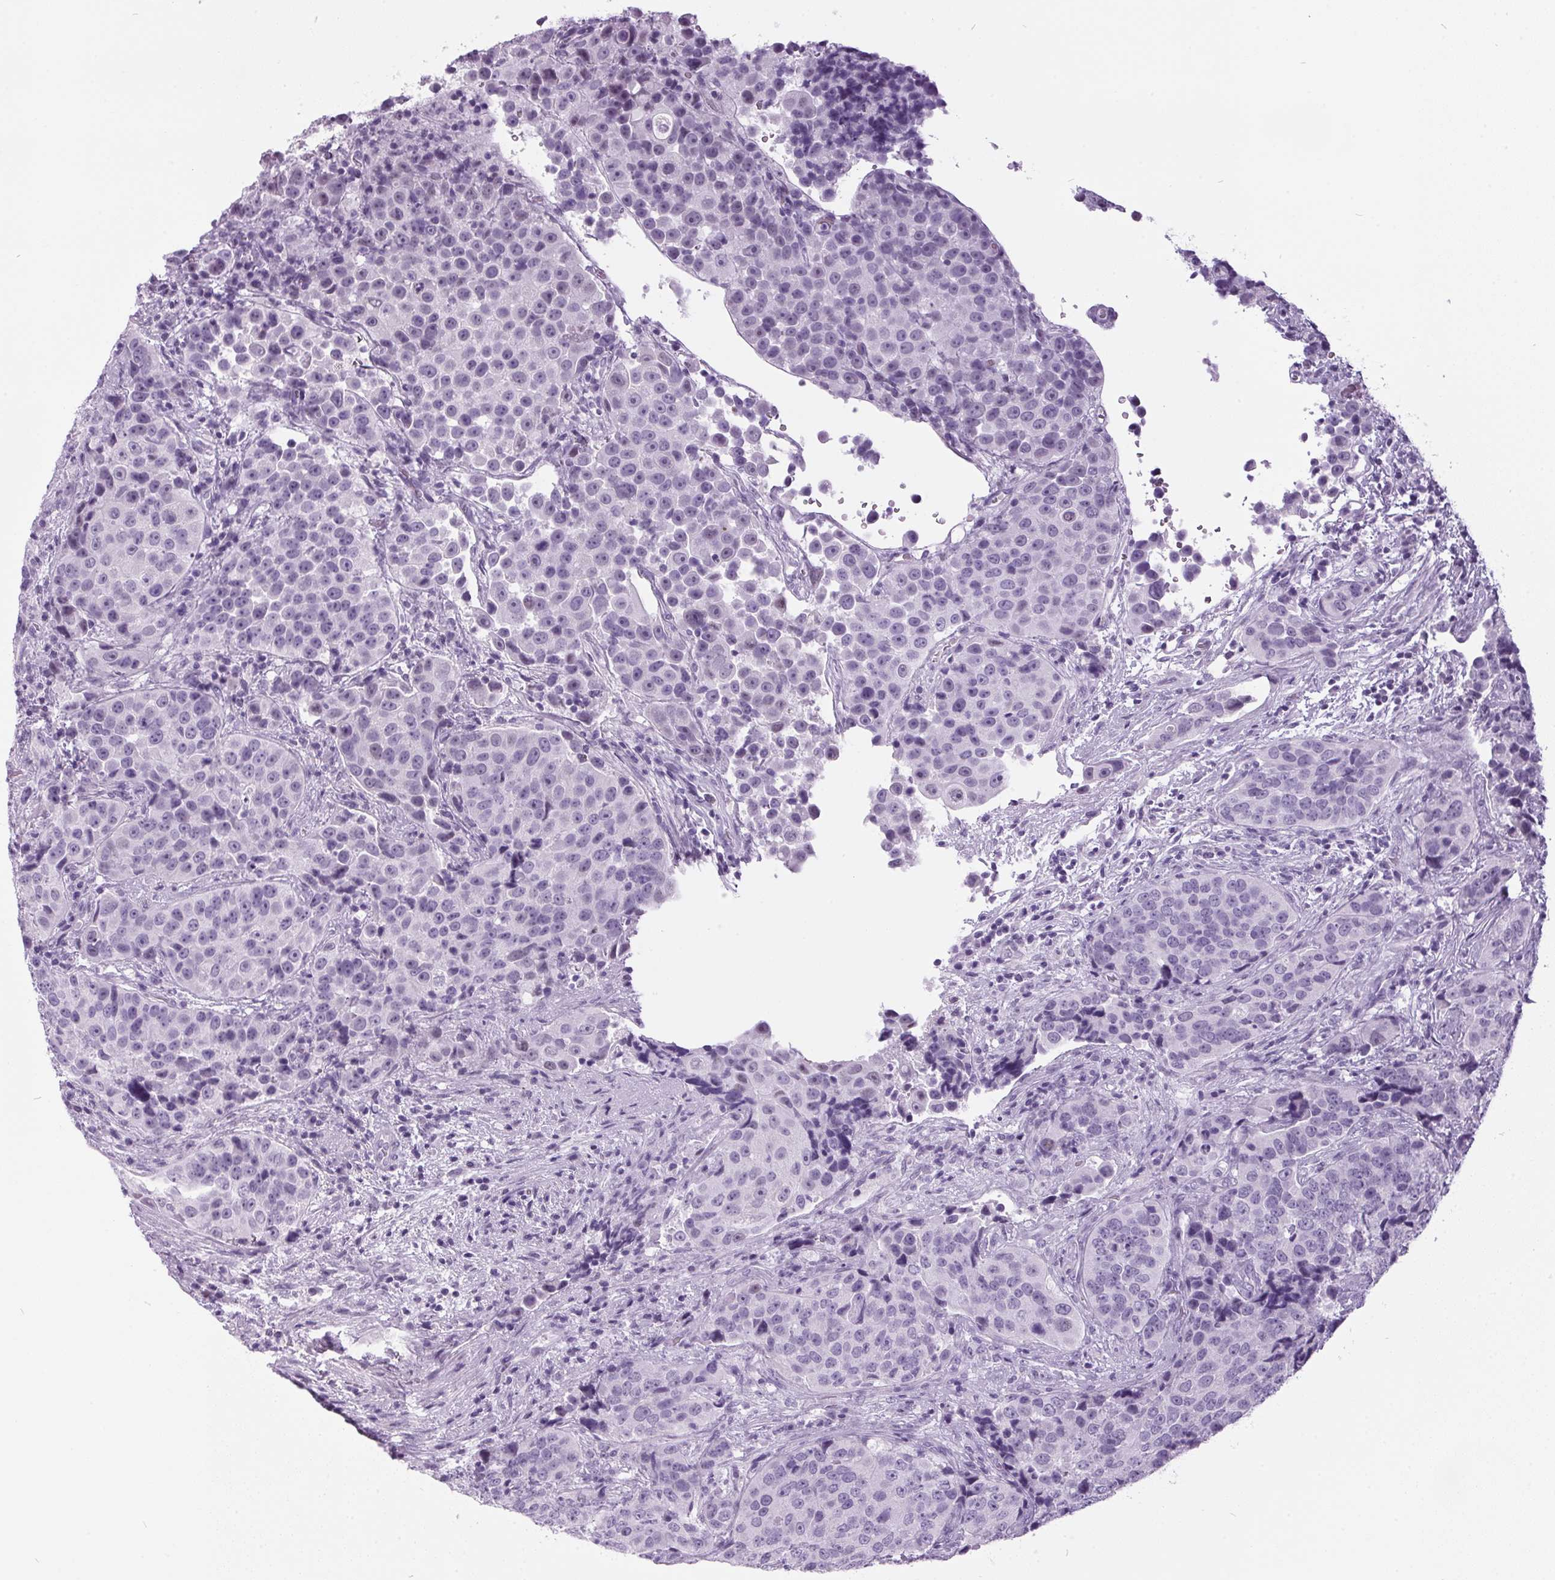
{"staining": {"intensity": "negative", "quantity": "none", "location": "none"}, "tissue": "urothelial cancer", "cell_type": "Tumor cells", "image_type": "cancer", "snomed": [{"axis": "morphology", "description": "Urothelial carcinoma, NOS"}, {"axis": "topography", "description": "Urinary bladder"}], "caption": "Immunohistochemistry (IHC) image of human transitional cell carcinoma stained for a protein (brown), which exhibits no expression in tumor cells. The staining is performed using DAB brown chromogen with nuclei counter-stained in using hematoxylin.", "gene": "ODAD2", "patient": {"sex": "male", "age": 52}}